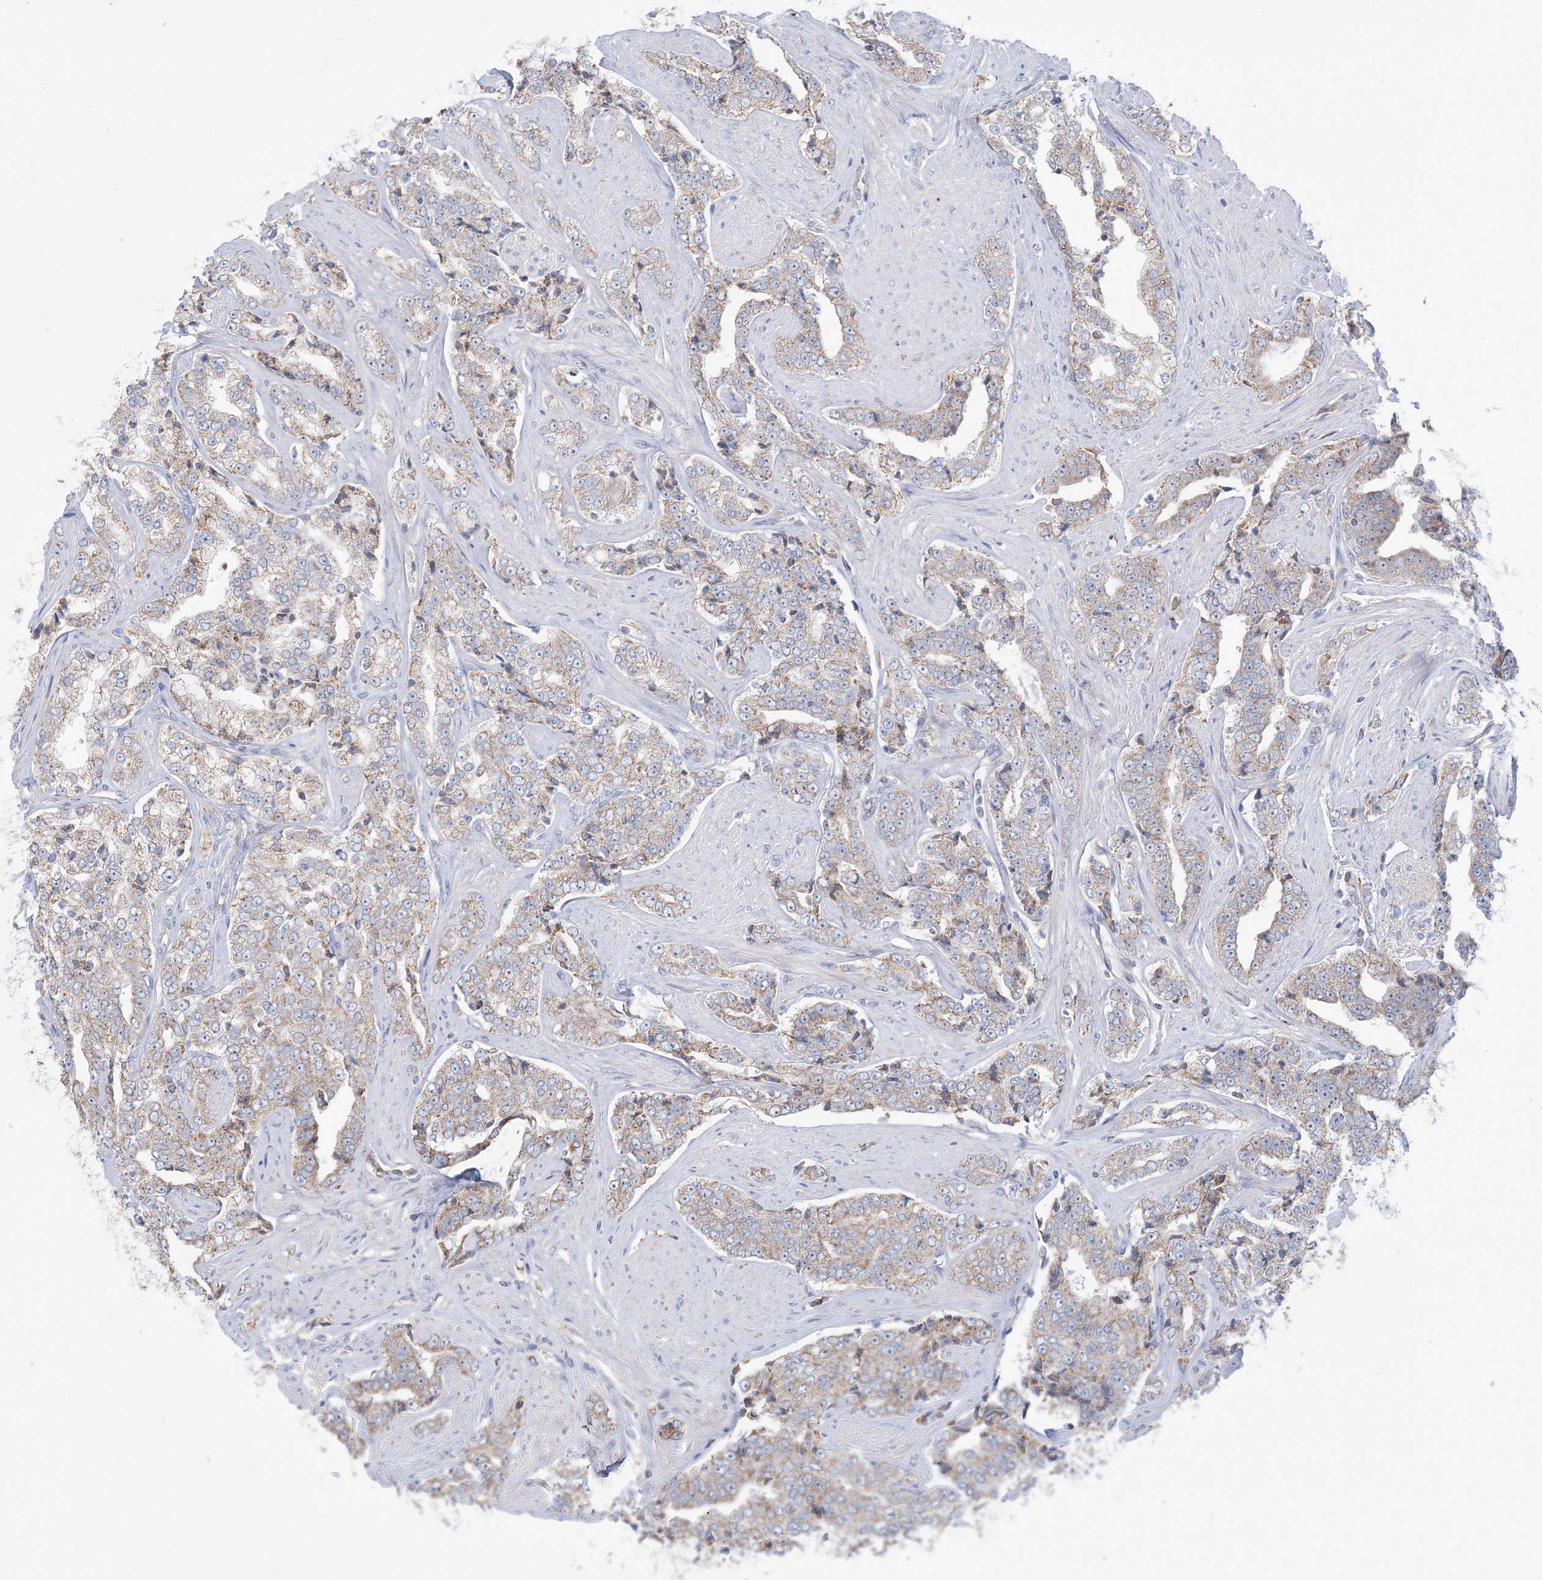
{"staining": {"intensity": "moderate", "quantity": ">75%", "location": "cytoplasmic/membranous"}, "tissue": "prostate cancer", "cell_type": "Tumor cells", "image_type": "cancer", "snomed": [{"axis": "morphology", "description": "Adenocarcinoma, High grade"}, {"axis": "topography", "description": "Prostate"}], "caption": "Moderate cytoplasmic/membranous protein expression is identified in approximately >75% of tumor cells in adenocarcinoma (high-grade) (prostate).", "gene": "KCTD6", "patient": {"sex": "male", "age": 71}}